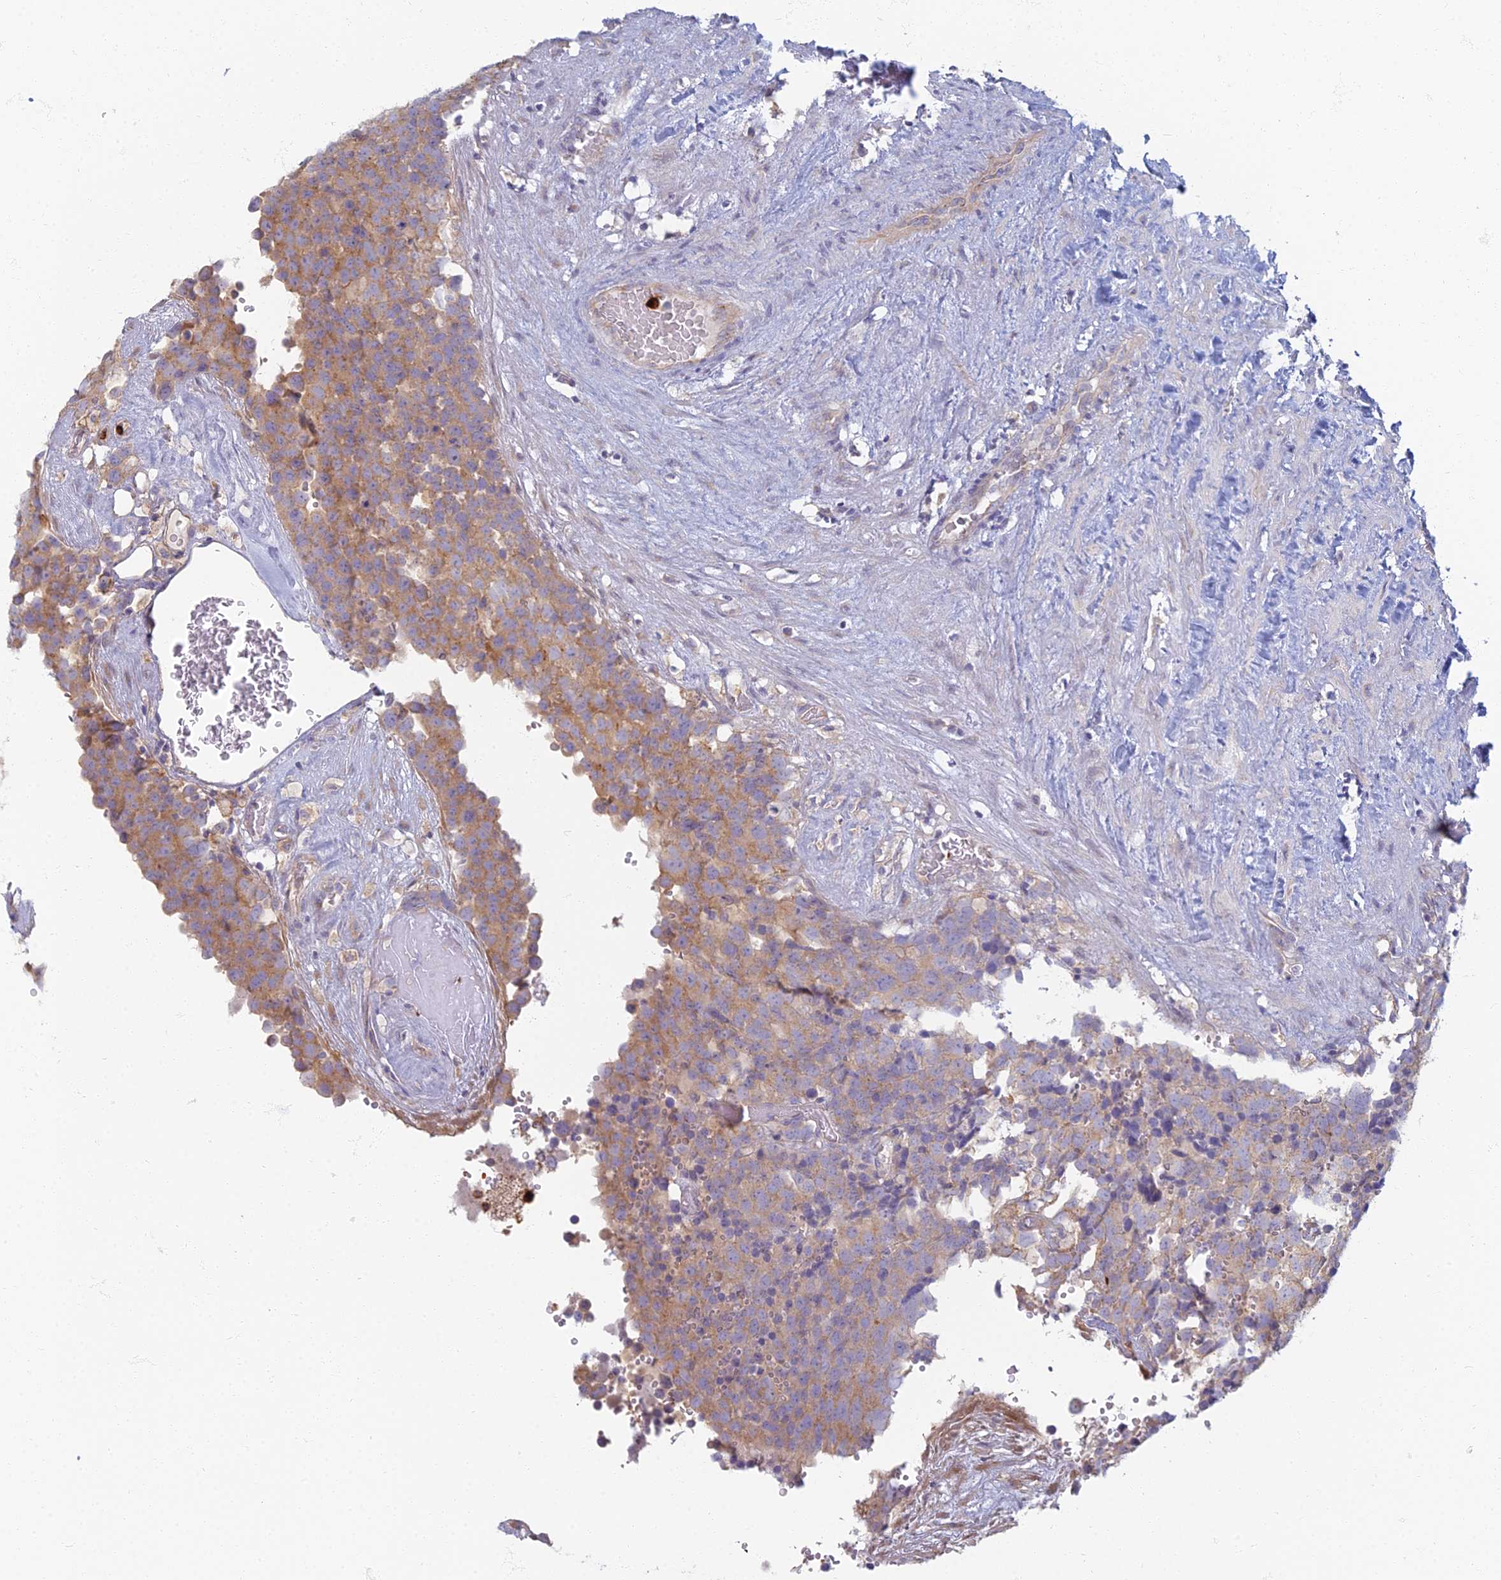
{"staining": {"intensity": "moderate", "quantity": ">75%", "location": "cytoplasmic/membranous"}, "tissue": "testis cancer", "cell_type": "Tumor cells", "image_type": "cancer", "snomed": [{"axis": "morphology", "description": "Seminoma, NOS"}, {"axis": "topography", "description": "Testis"}], "caption": "Tumor cells reveal medium levels of moderate cytoplasmic/membranous expression in approximately >75% of cells in human testis cancer (seminoma). (DAB (3,3'-diaminobenzidine) IHC, brown staining for protein, blue staining for nuclei).", "gene": "PROX2", "patient": {"sex": "male", "age": 71}}